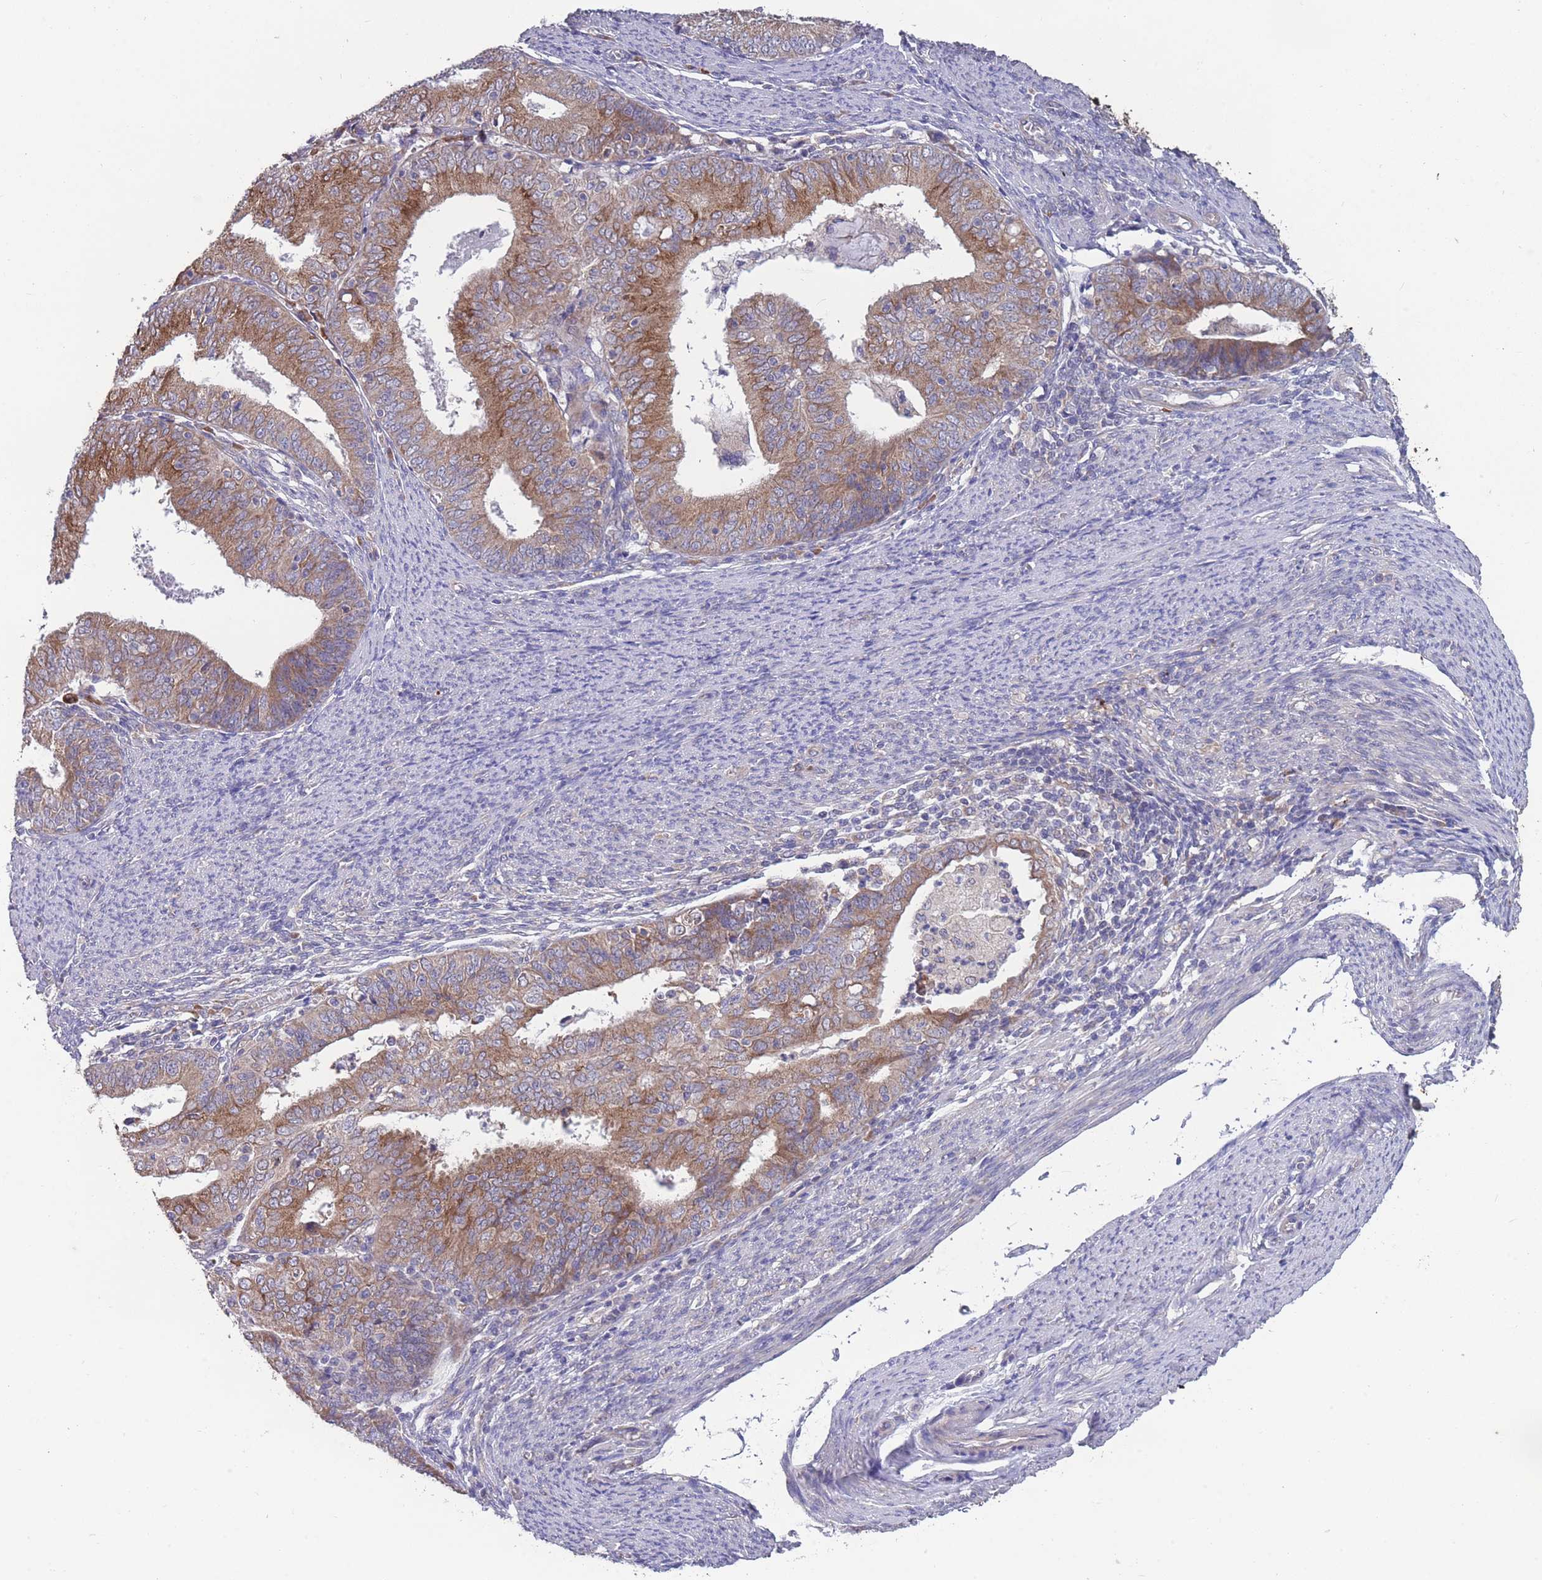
{"staining": {"intensity": "moderate", "quantity": ">75%", "location": "cytoplasmic/membranous"}, "tissue": "endometrial cancer", "cell_type": "Tumor cells", "image_type": "cancer", "snomed": [{"axis": "morphology", "description": "Adenocarcinoma, NOS"}, {"axis": "topography", "description": "Endometrium"}], "caption": "Moderate cytoplasmic/membranous expression for a protein is seen in about >75% of tumor cells of adenocarcinoma (endometrial) using IHC.", "gene": "STIM2", "patient": {"sex": "female", "age": 57}}